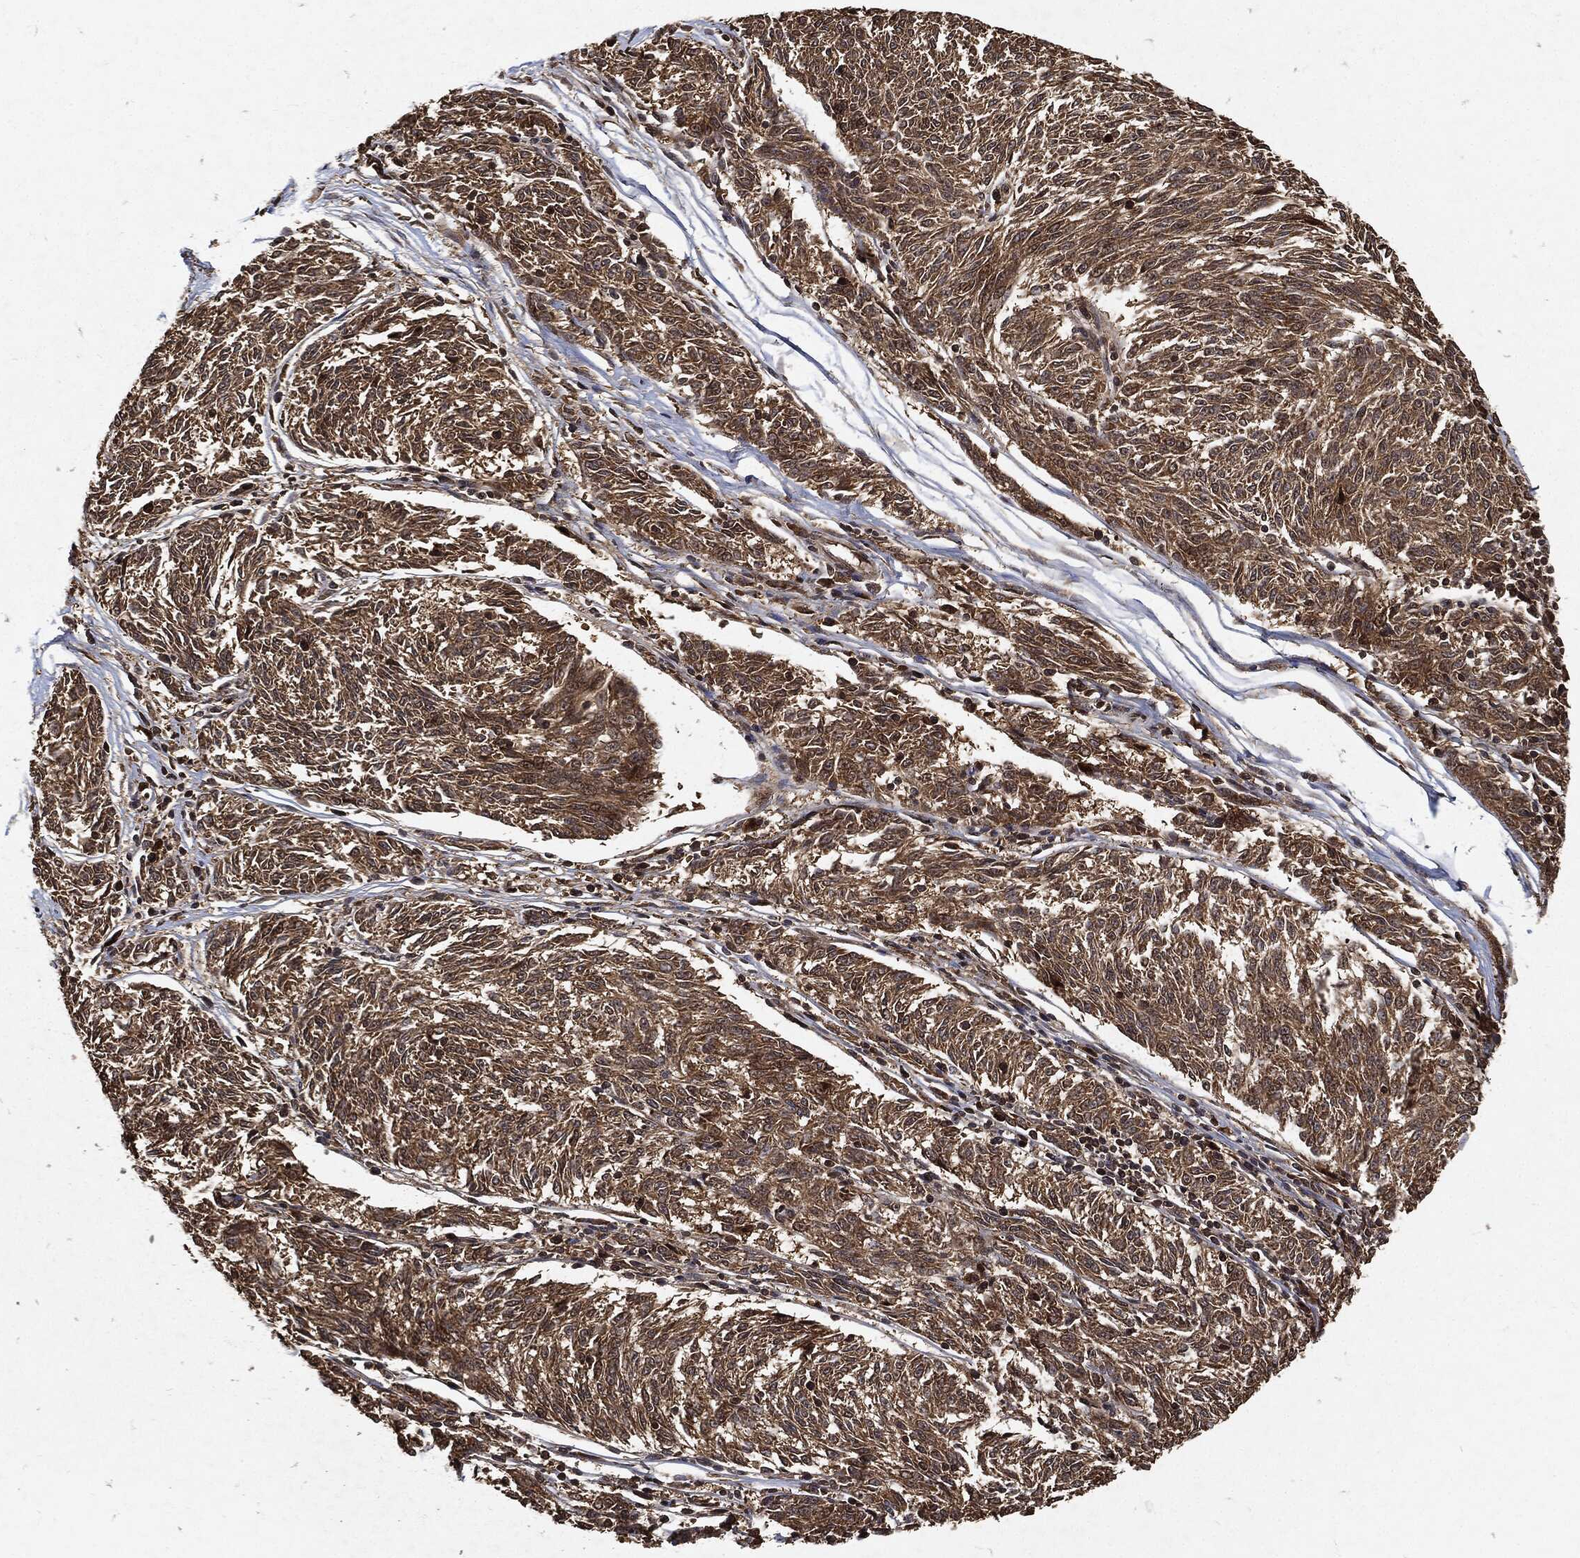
{"staining": {"intensity": "moderate", "quantity": ">75%", "location": "cytoplasmic/membranous"}, "tissue": "melanoma", "cell_type": "Tumor cells", "image_type": "cancer", "snomed": [{"axis": "morphology", "description": "Malignant melanoma, NOS"}, {"axis": "topography", "description": "Skin"}], "caption": "Melanoma stained with a protein marker reveals moderate staining in tumor cells.", "gene": "ZNF226", "patient": {"sex": "female", "age": 72}}